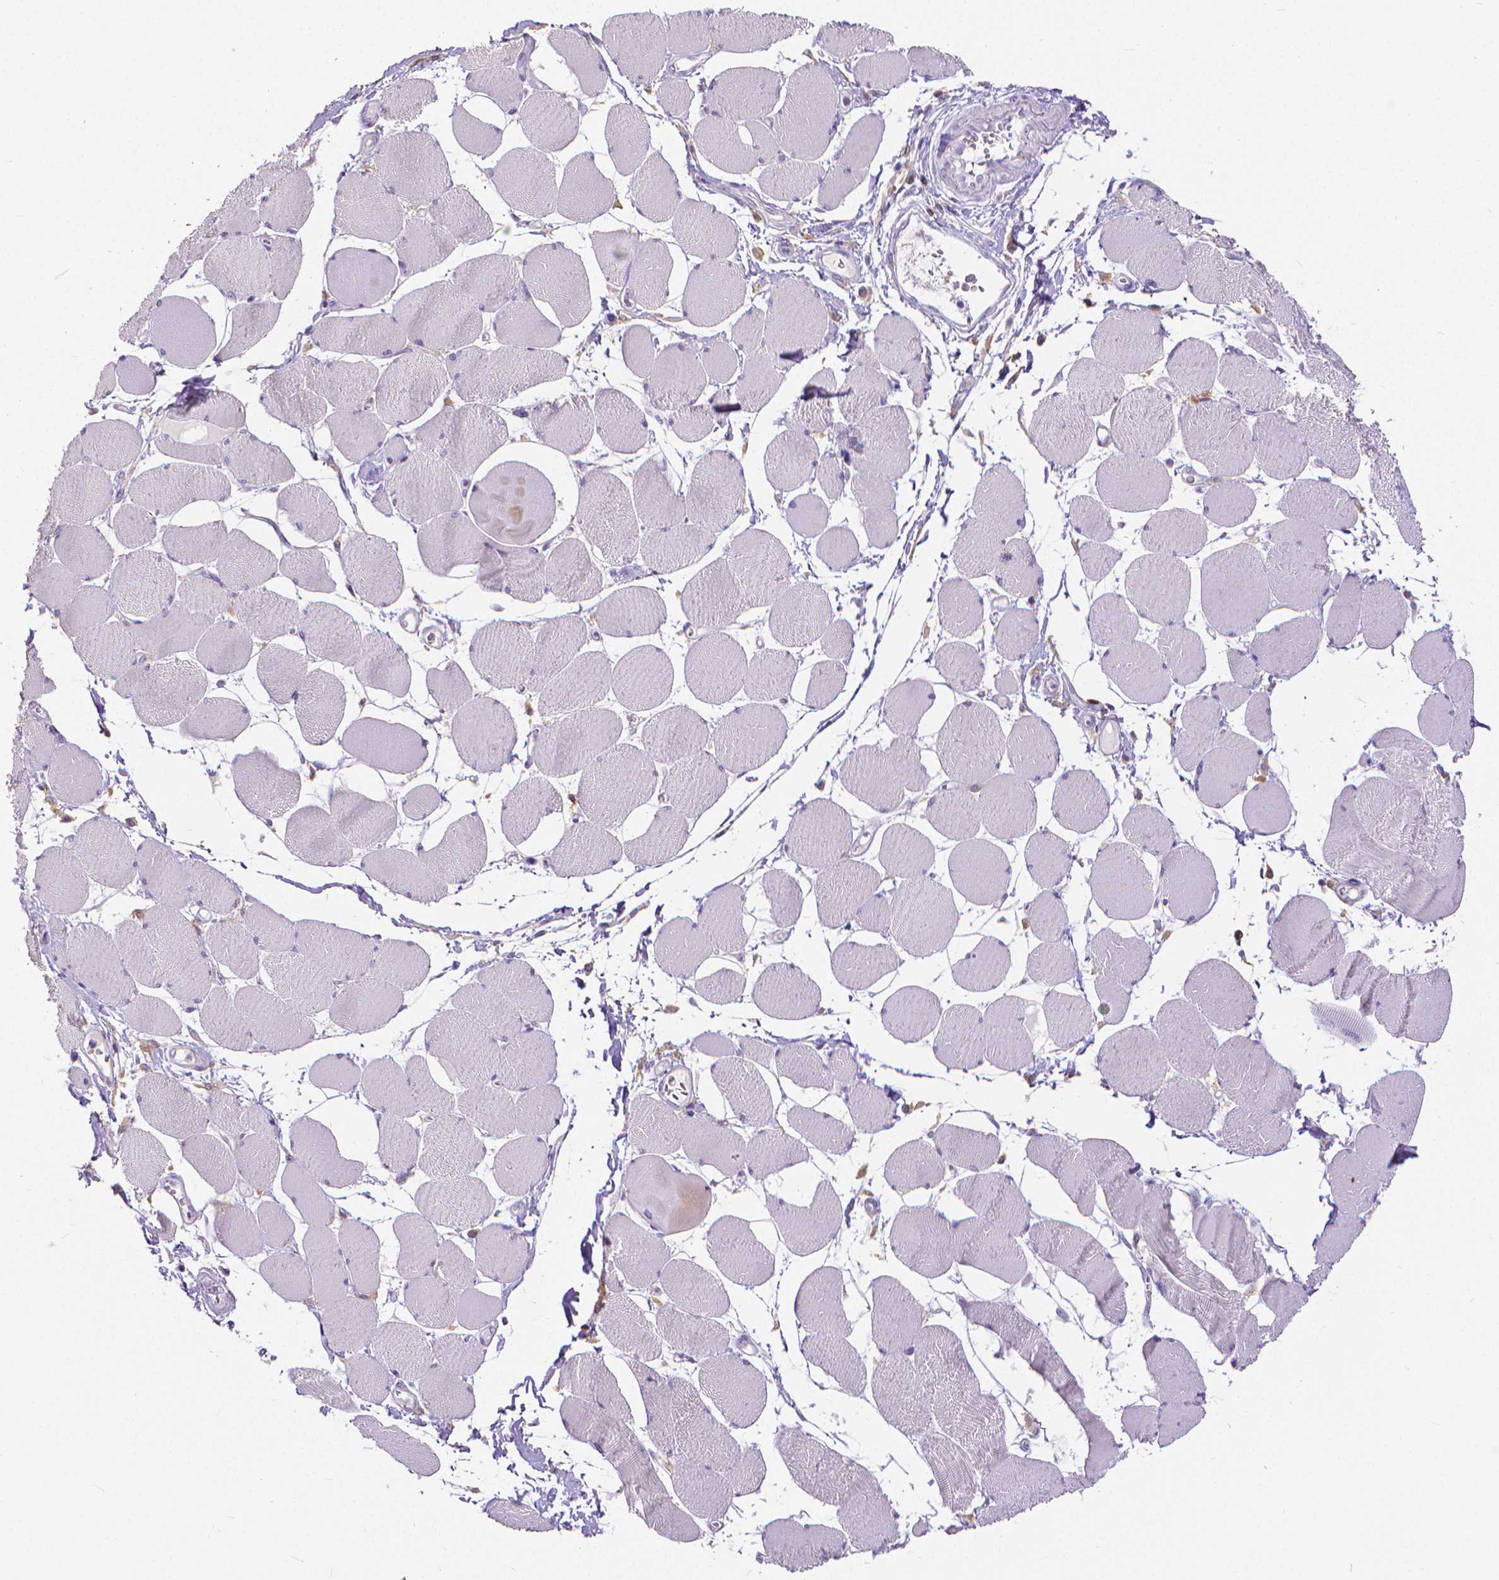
{"staining": {"intensity": "negative", "quantity": "none", "location": "none"}, "tissue": "skeletal muscle", "cell_type": "Myocytes", "image_type": "normal", "snomed": [{"axis": "morphology", "description": "Normal tissue, NOS"}, {"axis": "topography", "description": "Skeletal muscle"}], "caption": "The histopathology image shows no staining of myocytes in unremarkable skeletal muscle.", "gene": "CD4", "patient": {"sex": "female", "age": 75}}